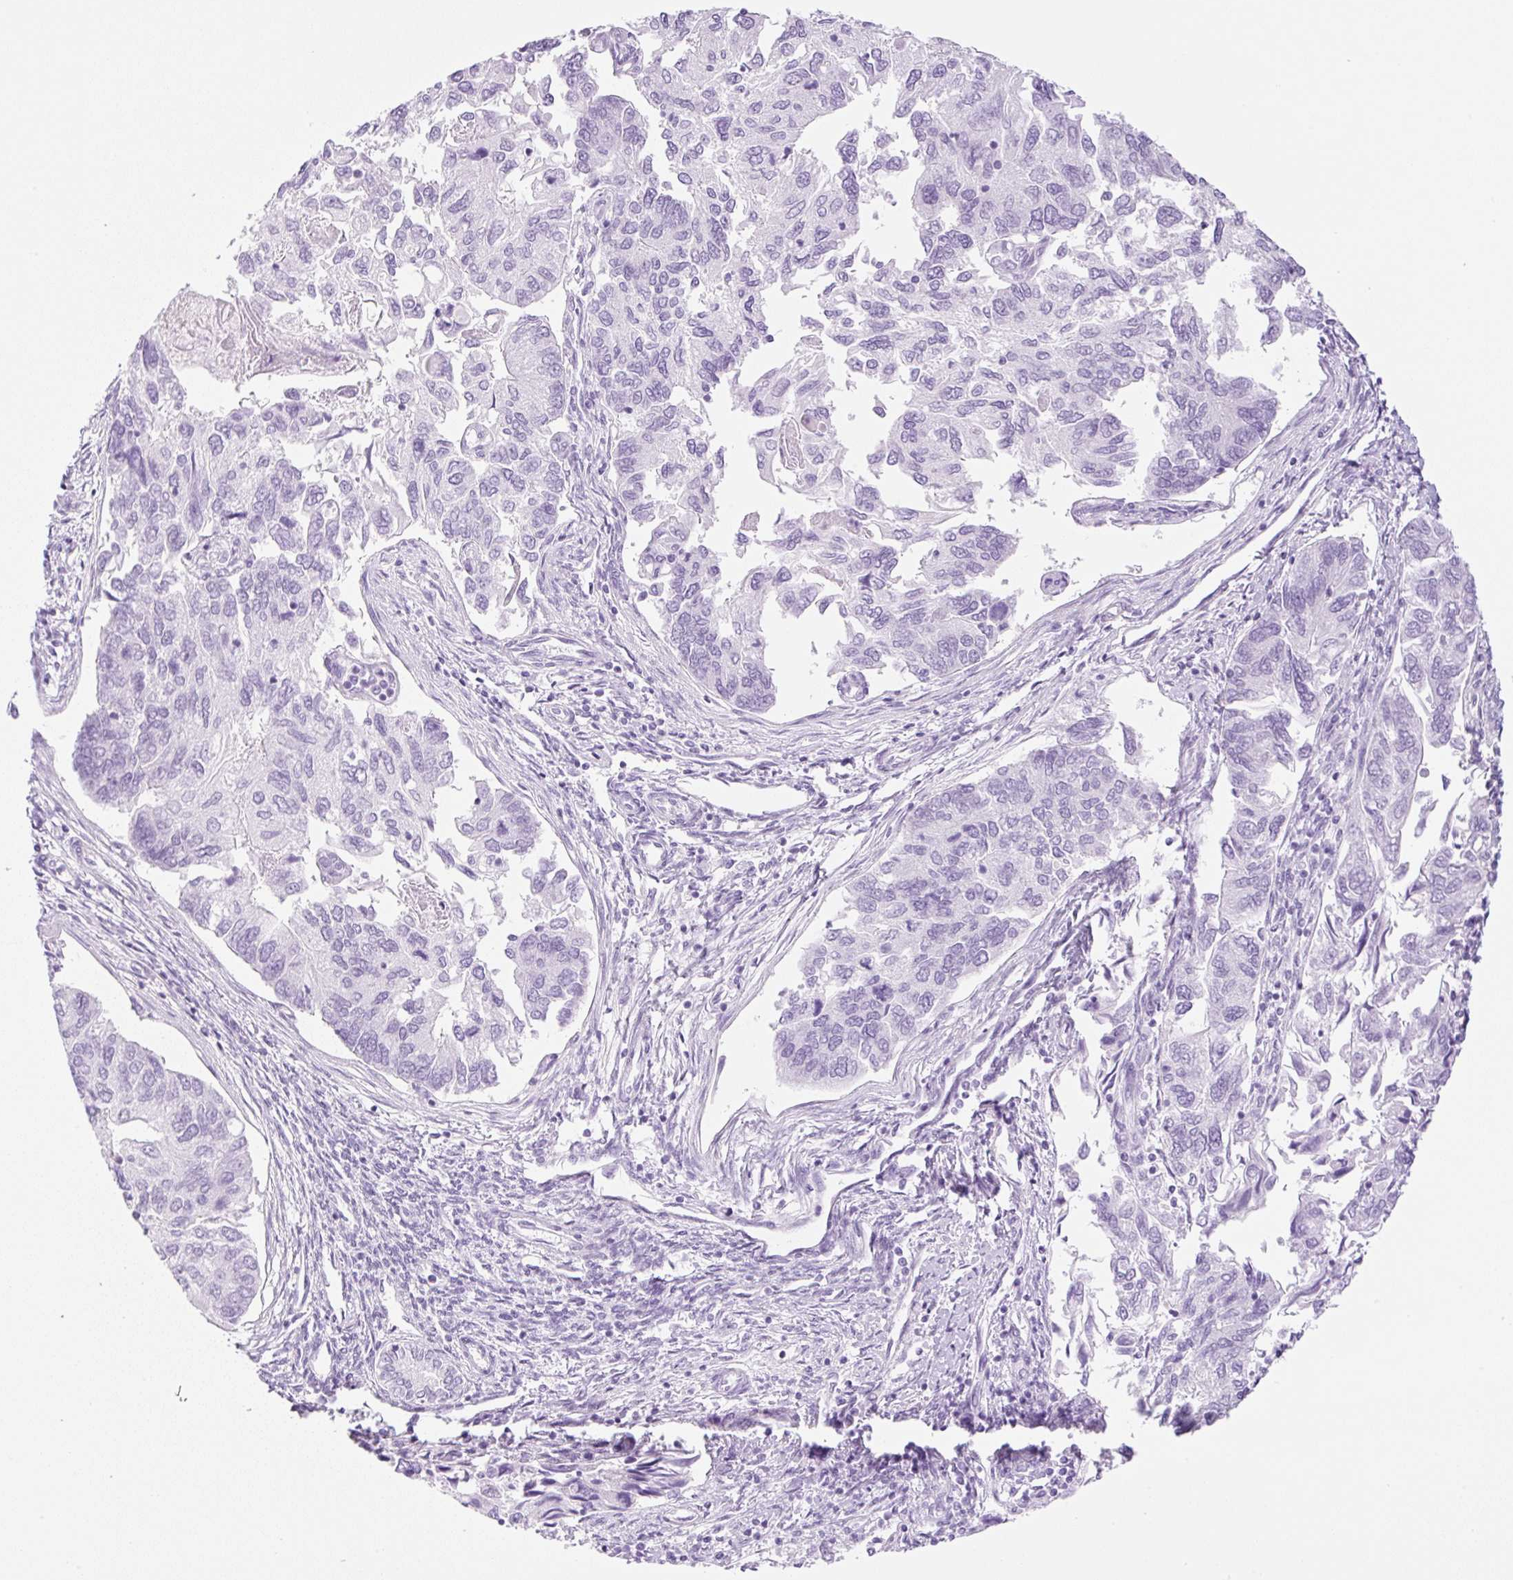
{"staining": {"intensity": "negative", "quantity": "none", "location": "none"}, "tissue": "endometrial cancer", "cell_type": "Tumor cells", "image_type": "cancer", "snomed": [{"axis": "morphology", "description": "Carcinoma, NOS"}, {"axis": "topography", "description": "Uterus"}], "caption": "Endometrial cancer (carcinoma) was stained to show a protein in brown. There is no significant expression in tumor cells.", "gene": "SPRR4", "patient": {"sex": "female", "age": 76}}